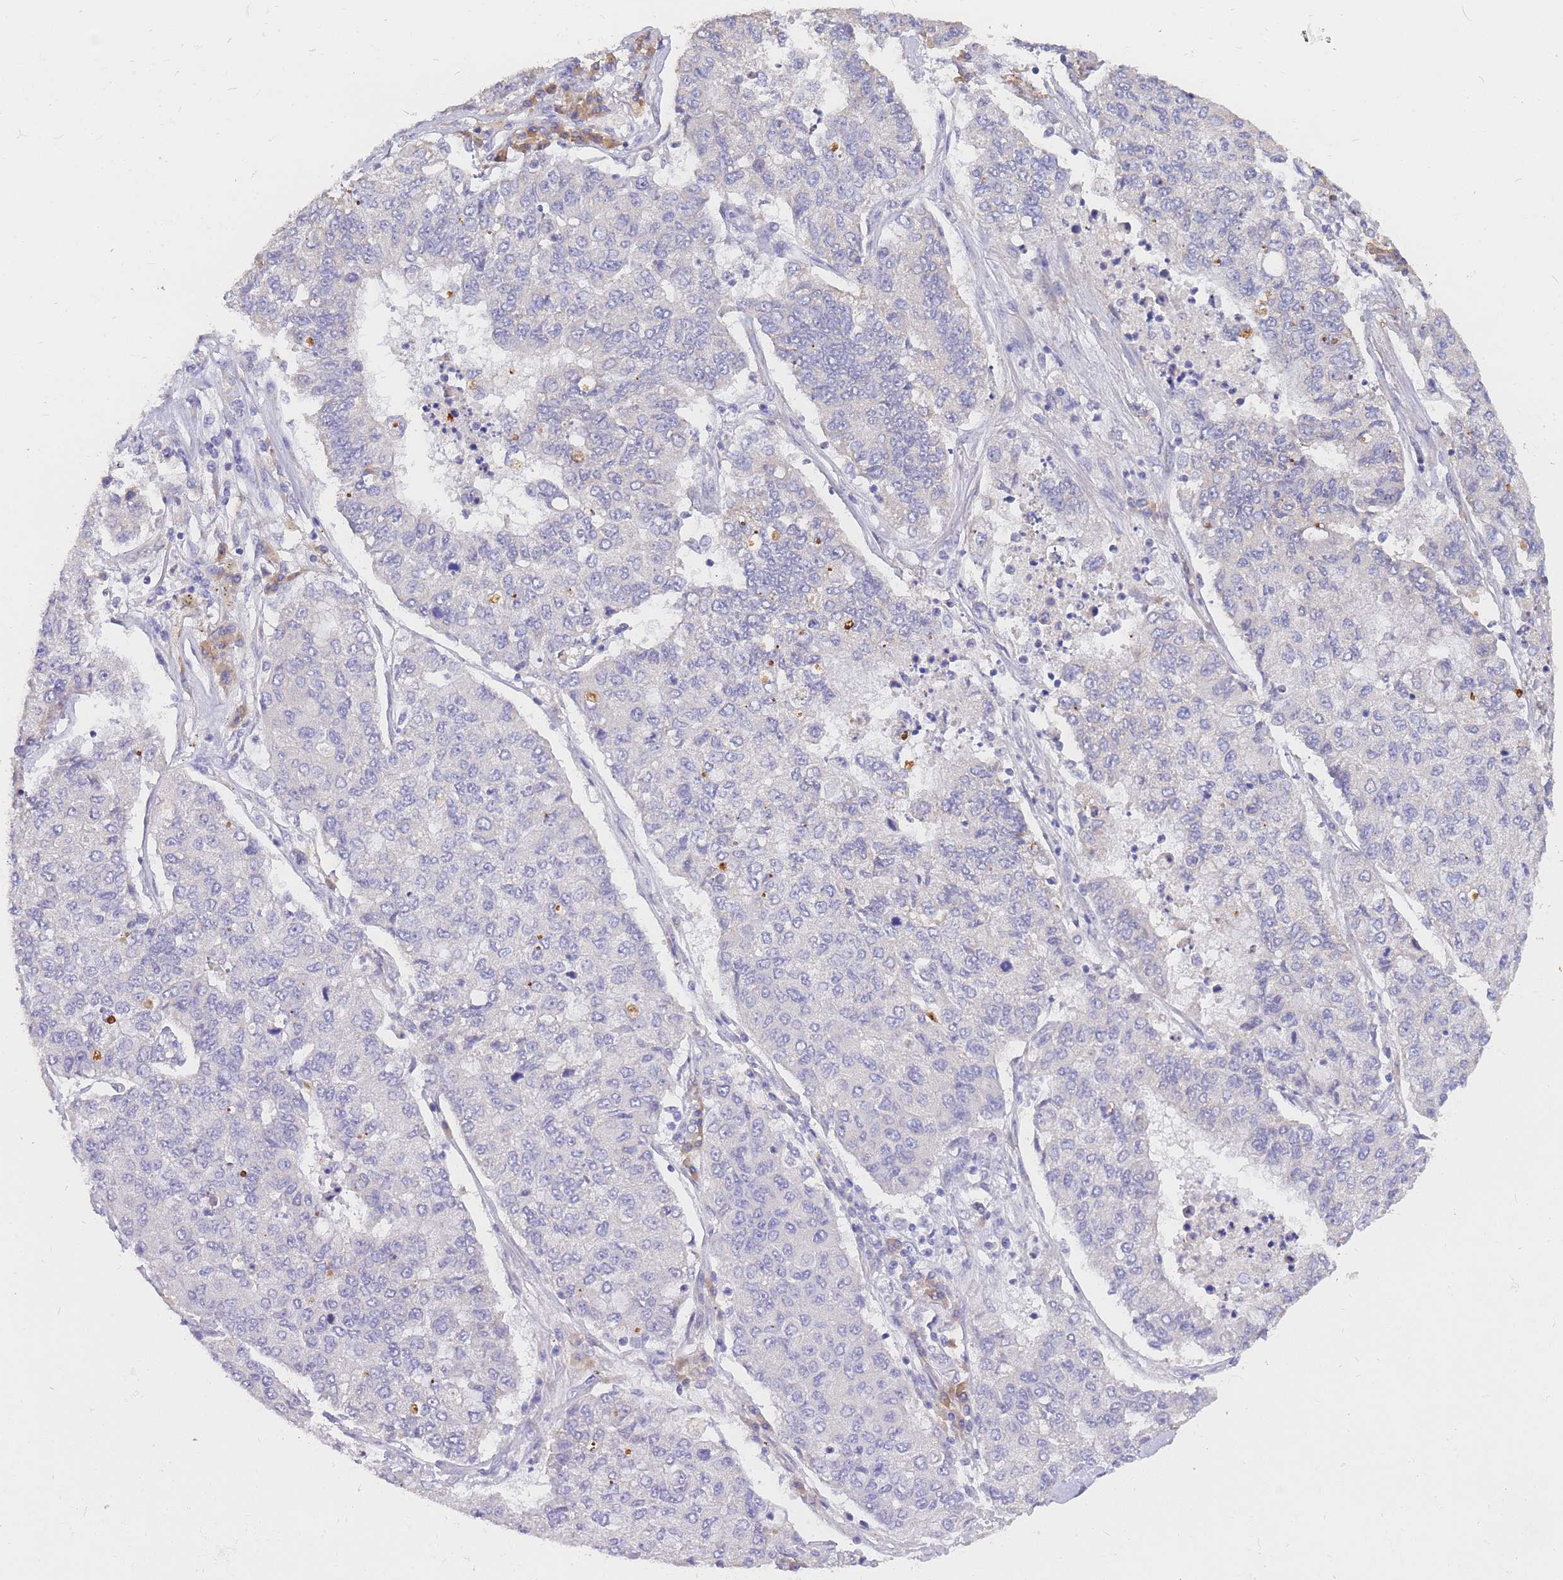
{"staining": {"intensity": "negative", "quantity": "none", "location": "none"}, "tissue": "lung cancer", "cell_type": "Tumor cells", "image_type": "cancer", "snomed": [{"axis": "morphology", "description": "Squamous cell carcinoma, NOS"}, {"axis": "topography", "description": "Lung"}], "caption": "The immunohistochemistry image has no significant positivity in tumor cells of lung cancer (squamous cell carcinoma) tissue.", "gene": "C2orf88", "patient": {"sex": "male", "age": 74}}